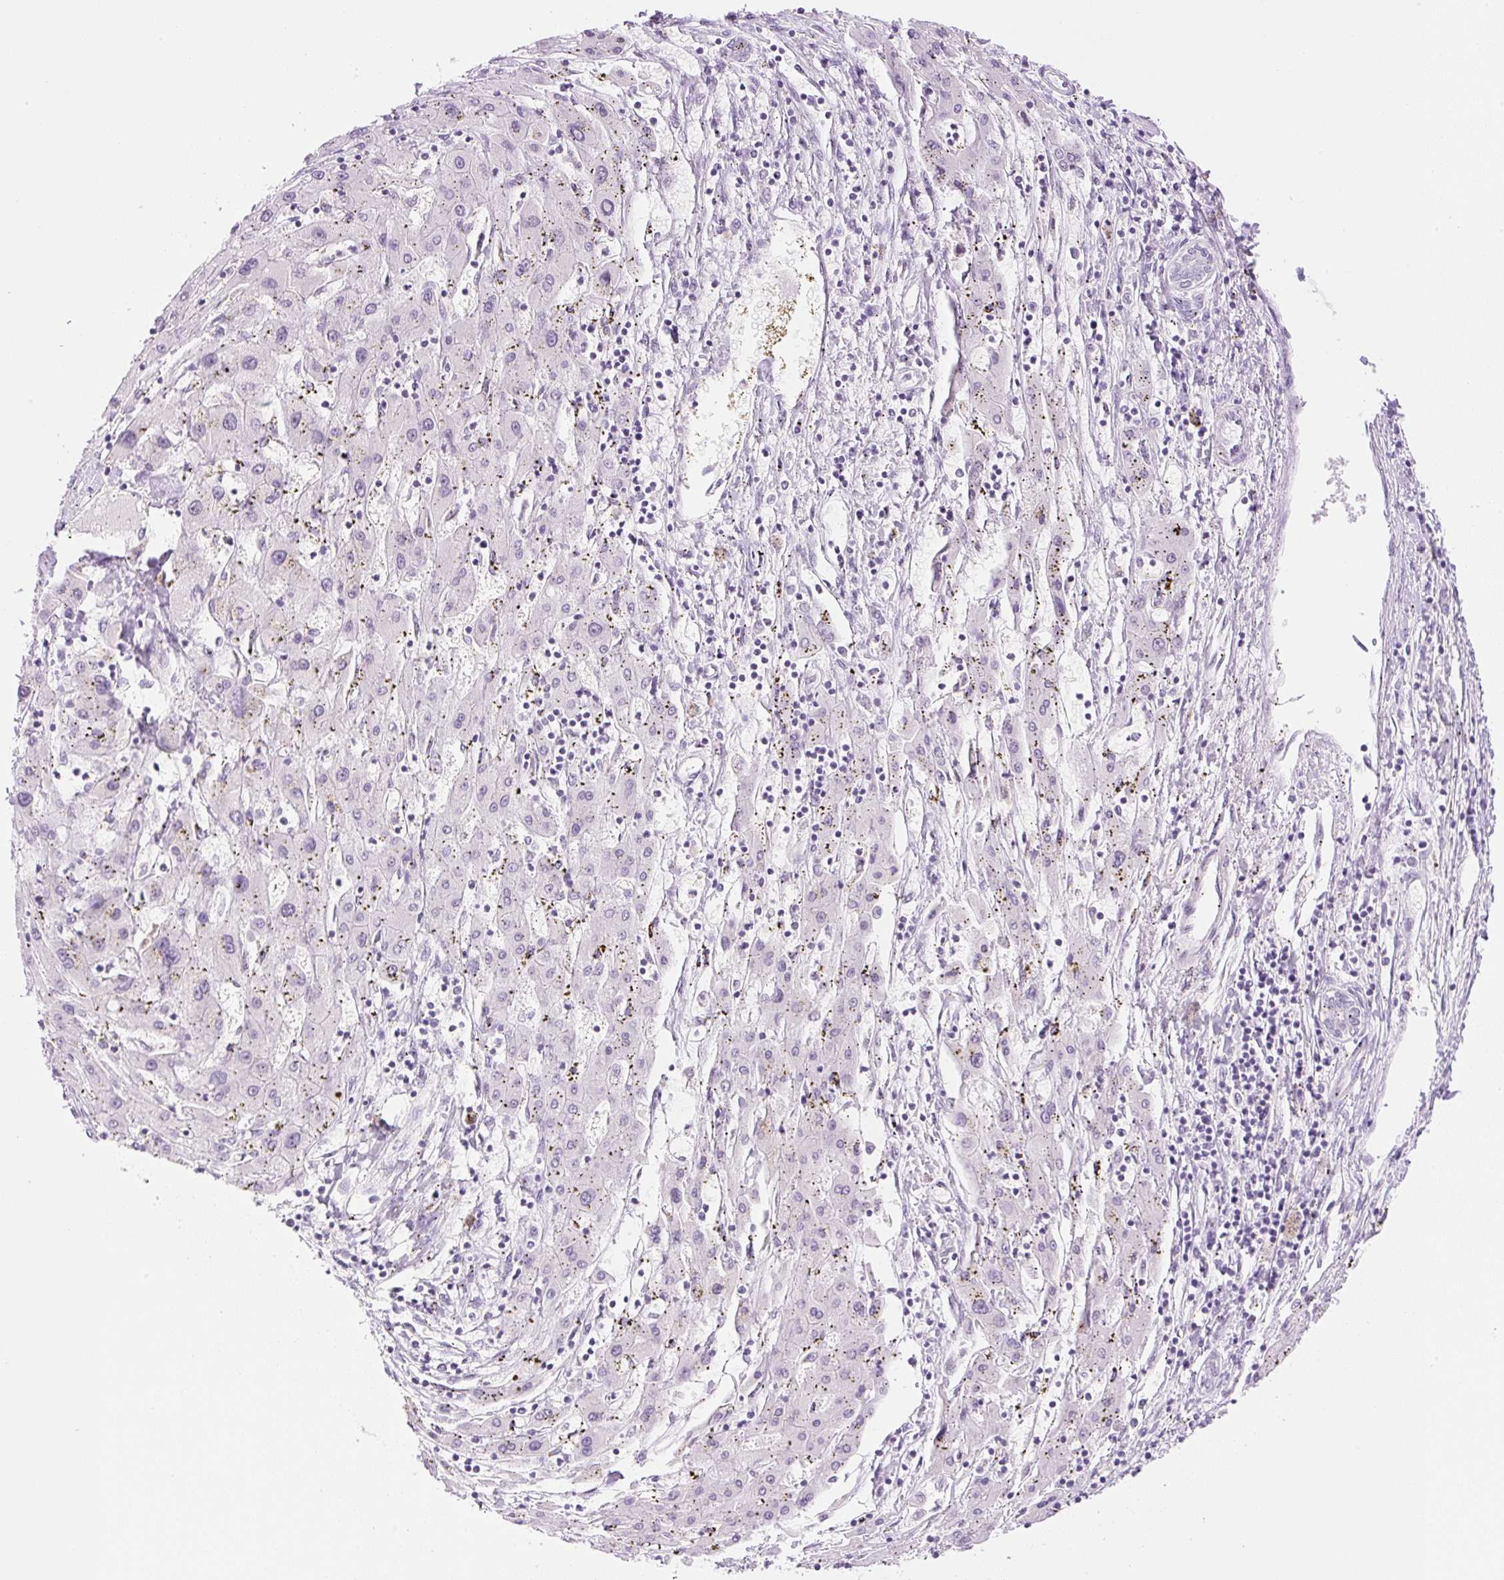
{"staining": {"intensity": "negative", "quantity": "none", "location": "none"}, "tissue": "liver cancer", "cell_type": "Tumor cells", "image_type": "cancer", "snomed": [{"axis": "morphology", "description": "Carcinoma, Hepatocellular, NOS"}, {"axis": "topography", "description": "Liver"}], "caption": "Immunohistochemistry of human liver cancer exhibits no positivity in tumor cells.", "gene": "SP140L", "patient": {"sex": "male", "age": 72}}